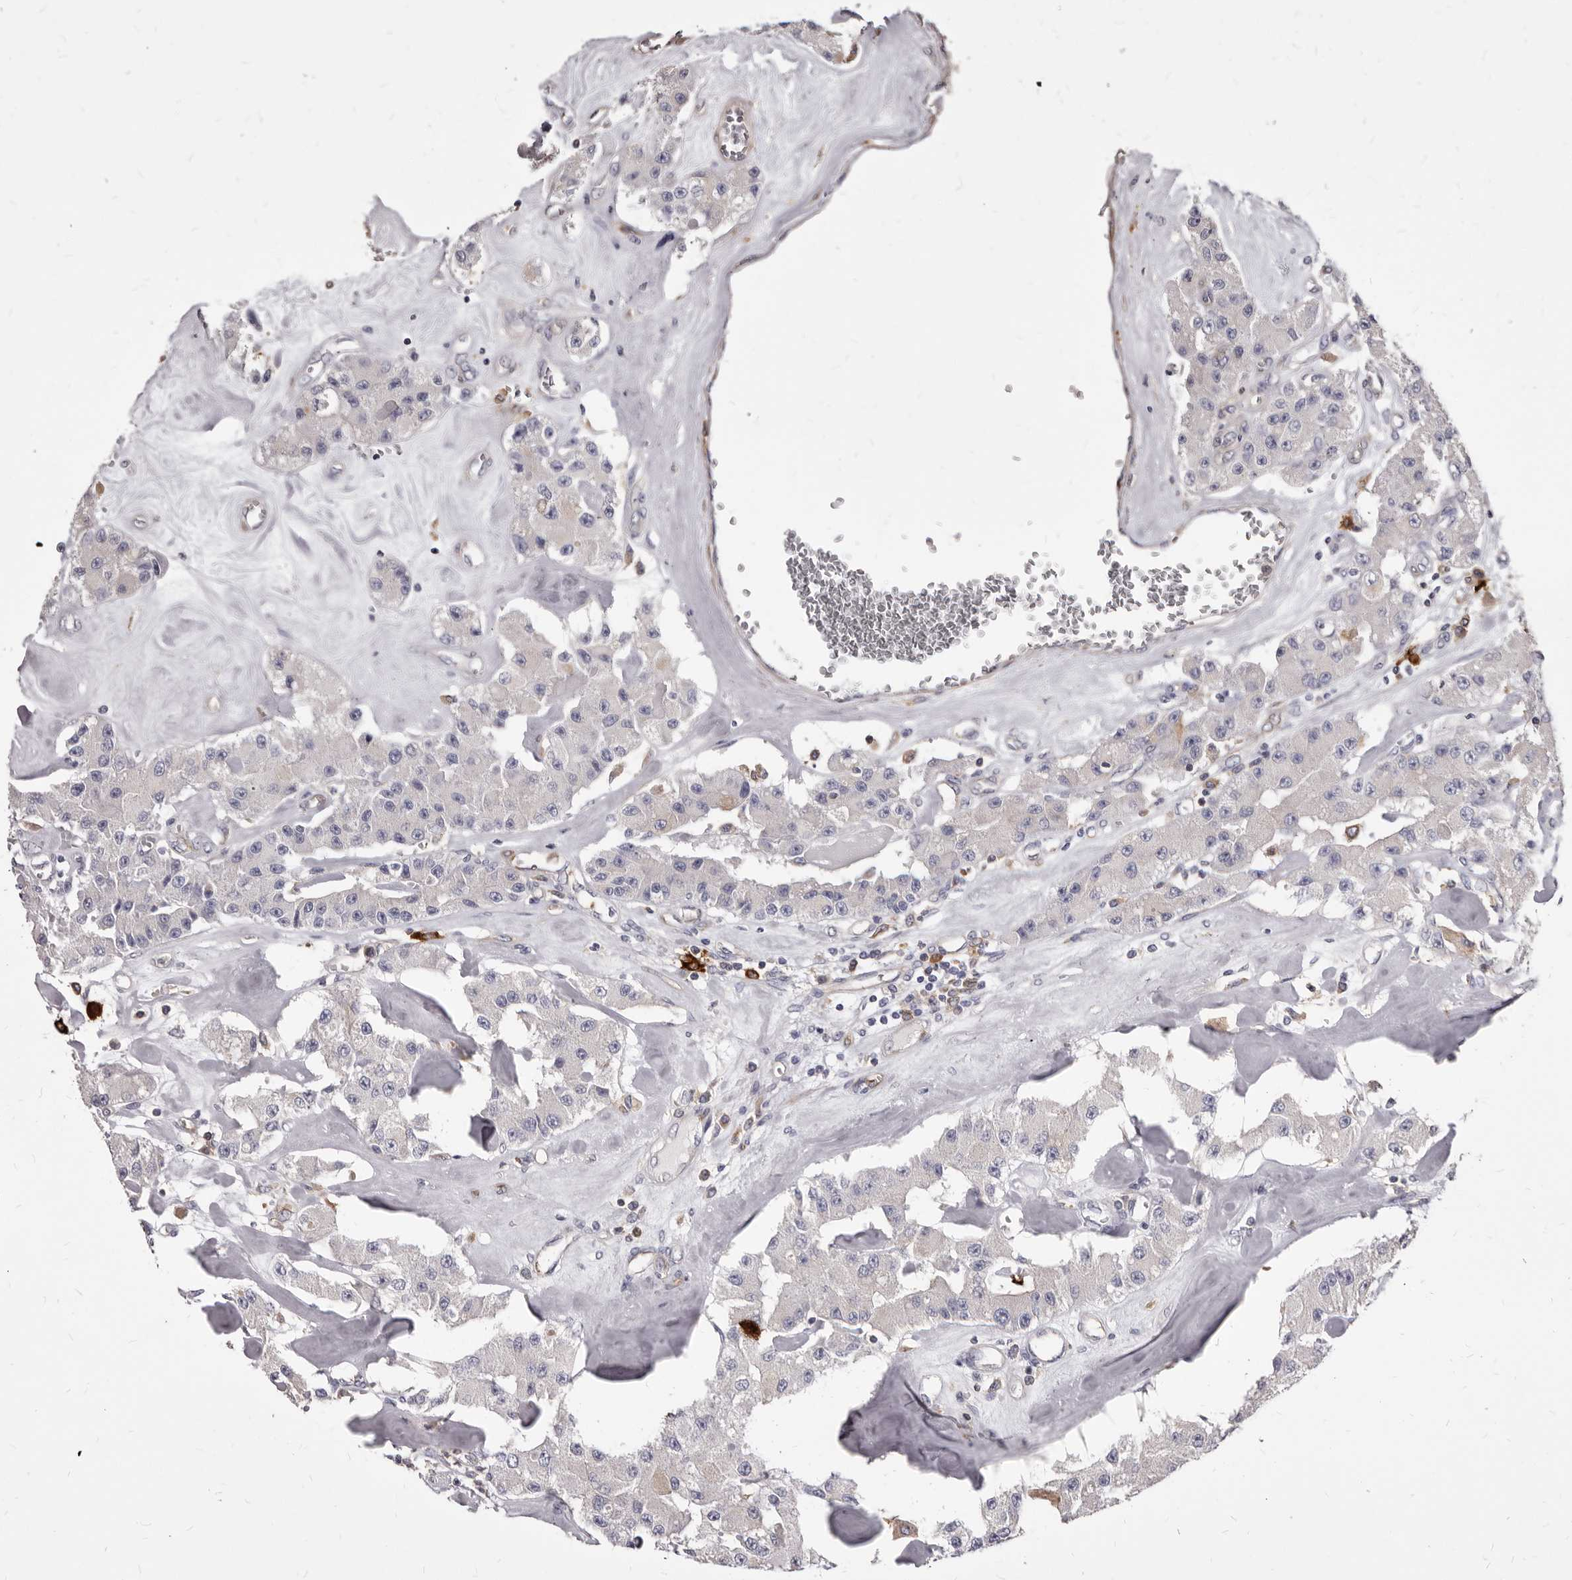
{"staining": {"intensity": "negative", "quantity": "none", "location": "none"}, "tissue": "carcinoid", "cell_type": "Tumor cells", "image_type": "cancer", "snomed": [{"axis": "morphology", "description": "Carcinoid, malignant, NOS"}, {"axis": "topography", "description": "Pancreas"}], "caption": "Immunohistochemical staining of carcinoid (malignant) exhibits no significant expression in tumor cells. The staining was performed using DAB (3,3'-diaminobenzidine) to visualize the protein expression in brown, while the nuclei were stained in blue with hematoxylin (Magnification: 20x).", "gene": "NIBAN1", "patient": {"sex": "male", "age": 41}}